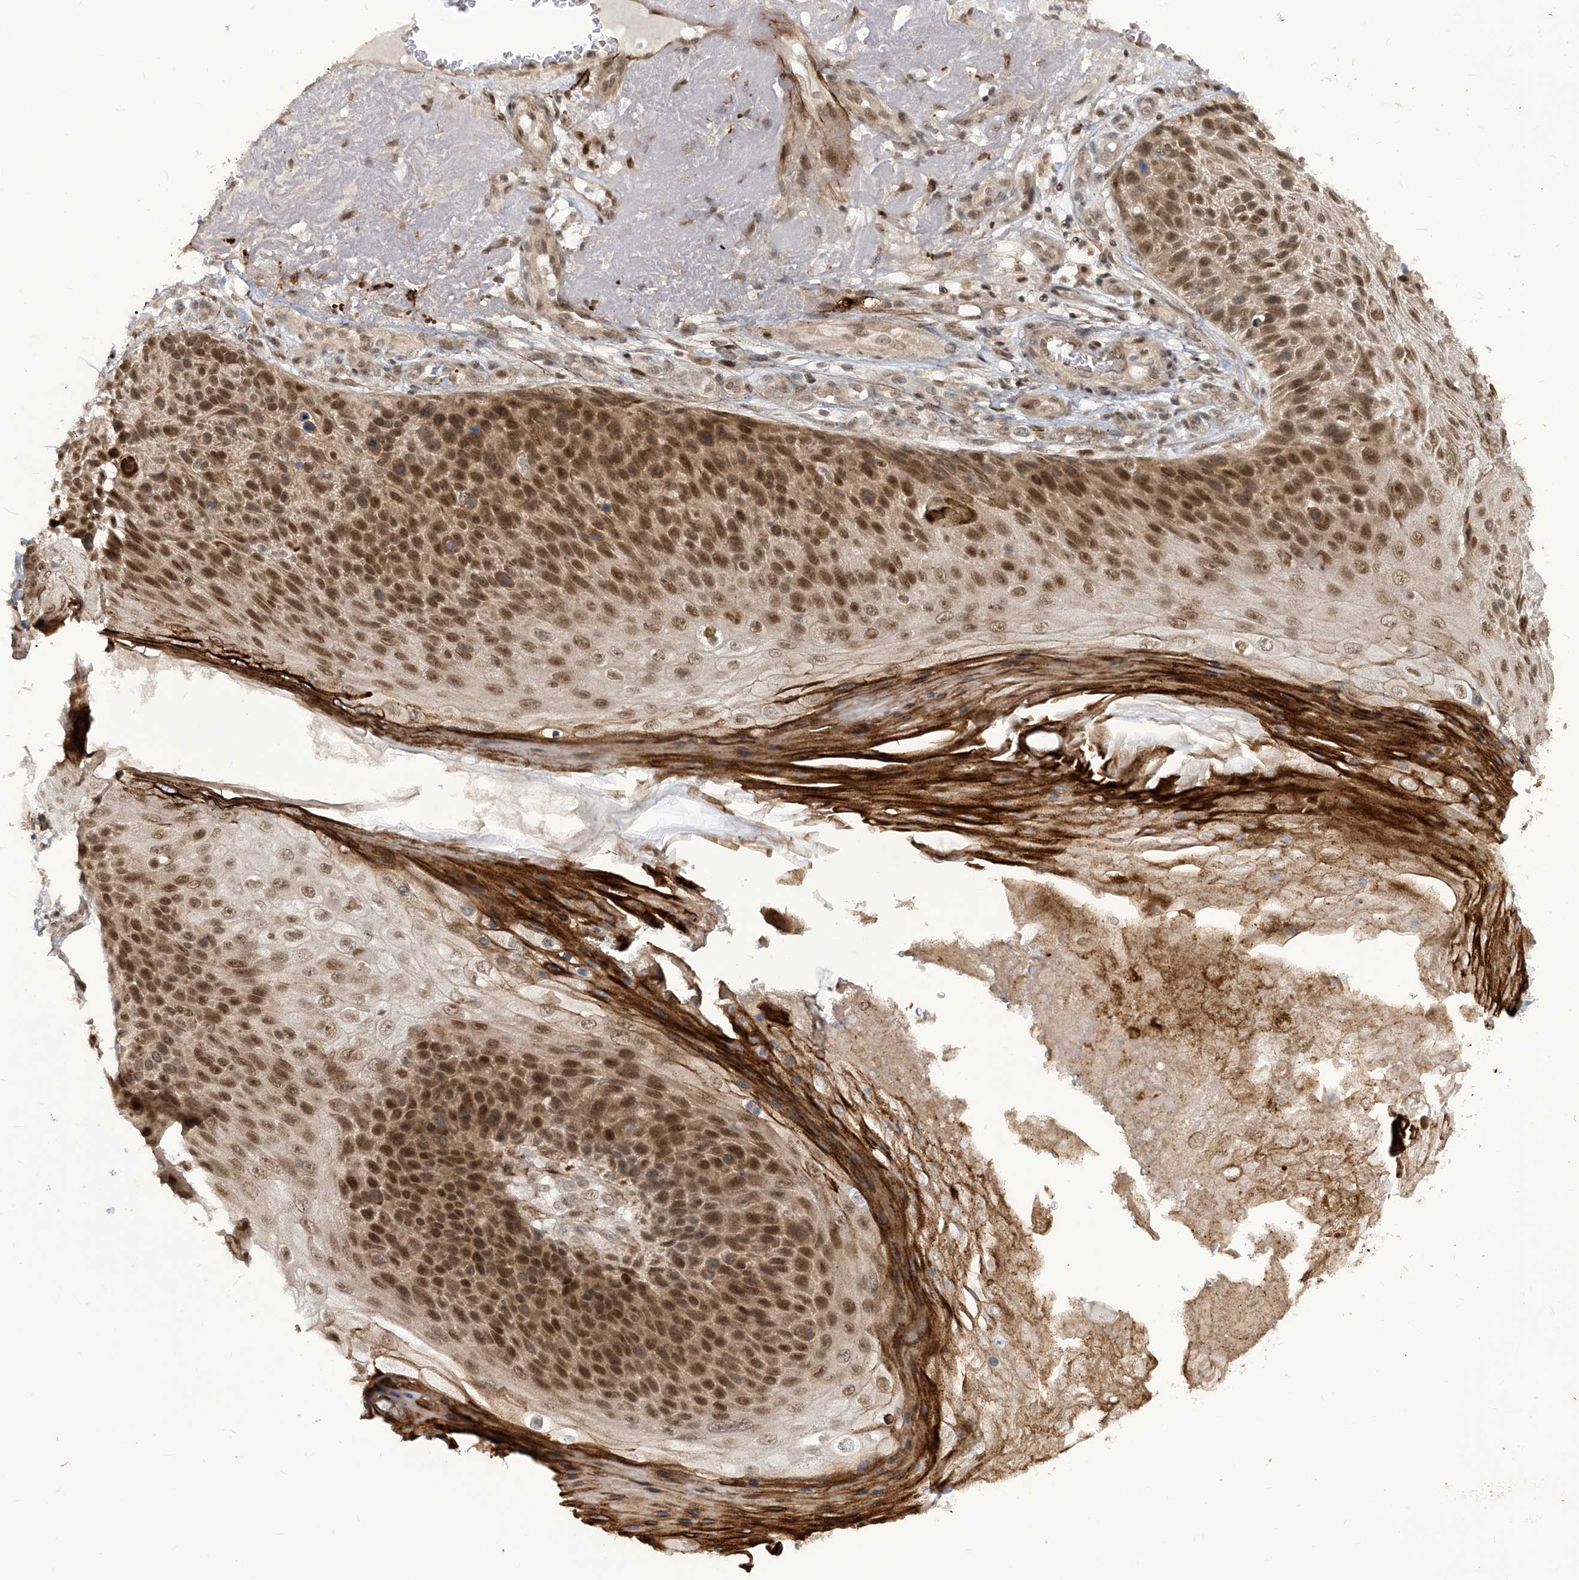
{"staining": {"intensity": "strong", "quantity": ">75%", "location": "nuclear"}, "tissue": "skin cancer", "cell_type": "Tumor cells", "image_type": "cancer", "snomed": [{"axis": "morphology", "description": "Squamous cell carcinoma, NOS"}, {"axis": "topography", "description": "Skin"}], "caption": "Immunohistochemical staining of human skin squamous cell carcinoma displays high levels of strong nuclear protein staining in approximately >75% of tumor cells. (DAB IHC with brightfield microscopy, high magnification).", "gene": "LAGE3", "patient": {"sex": "female", "age": 88}}